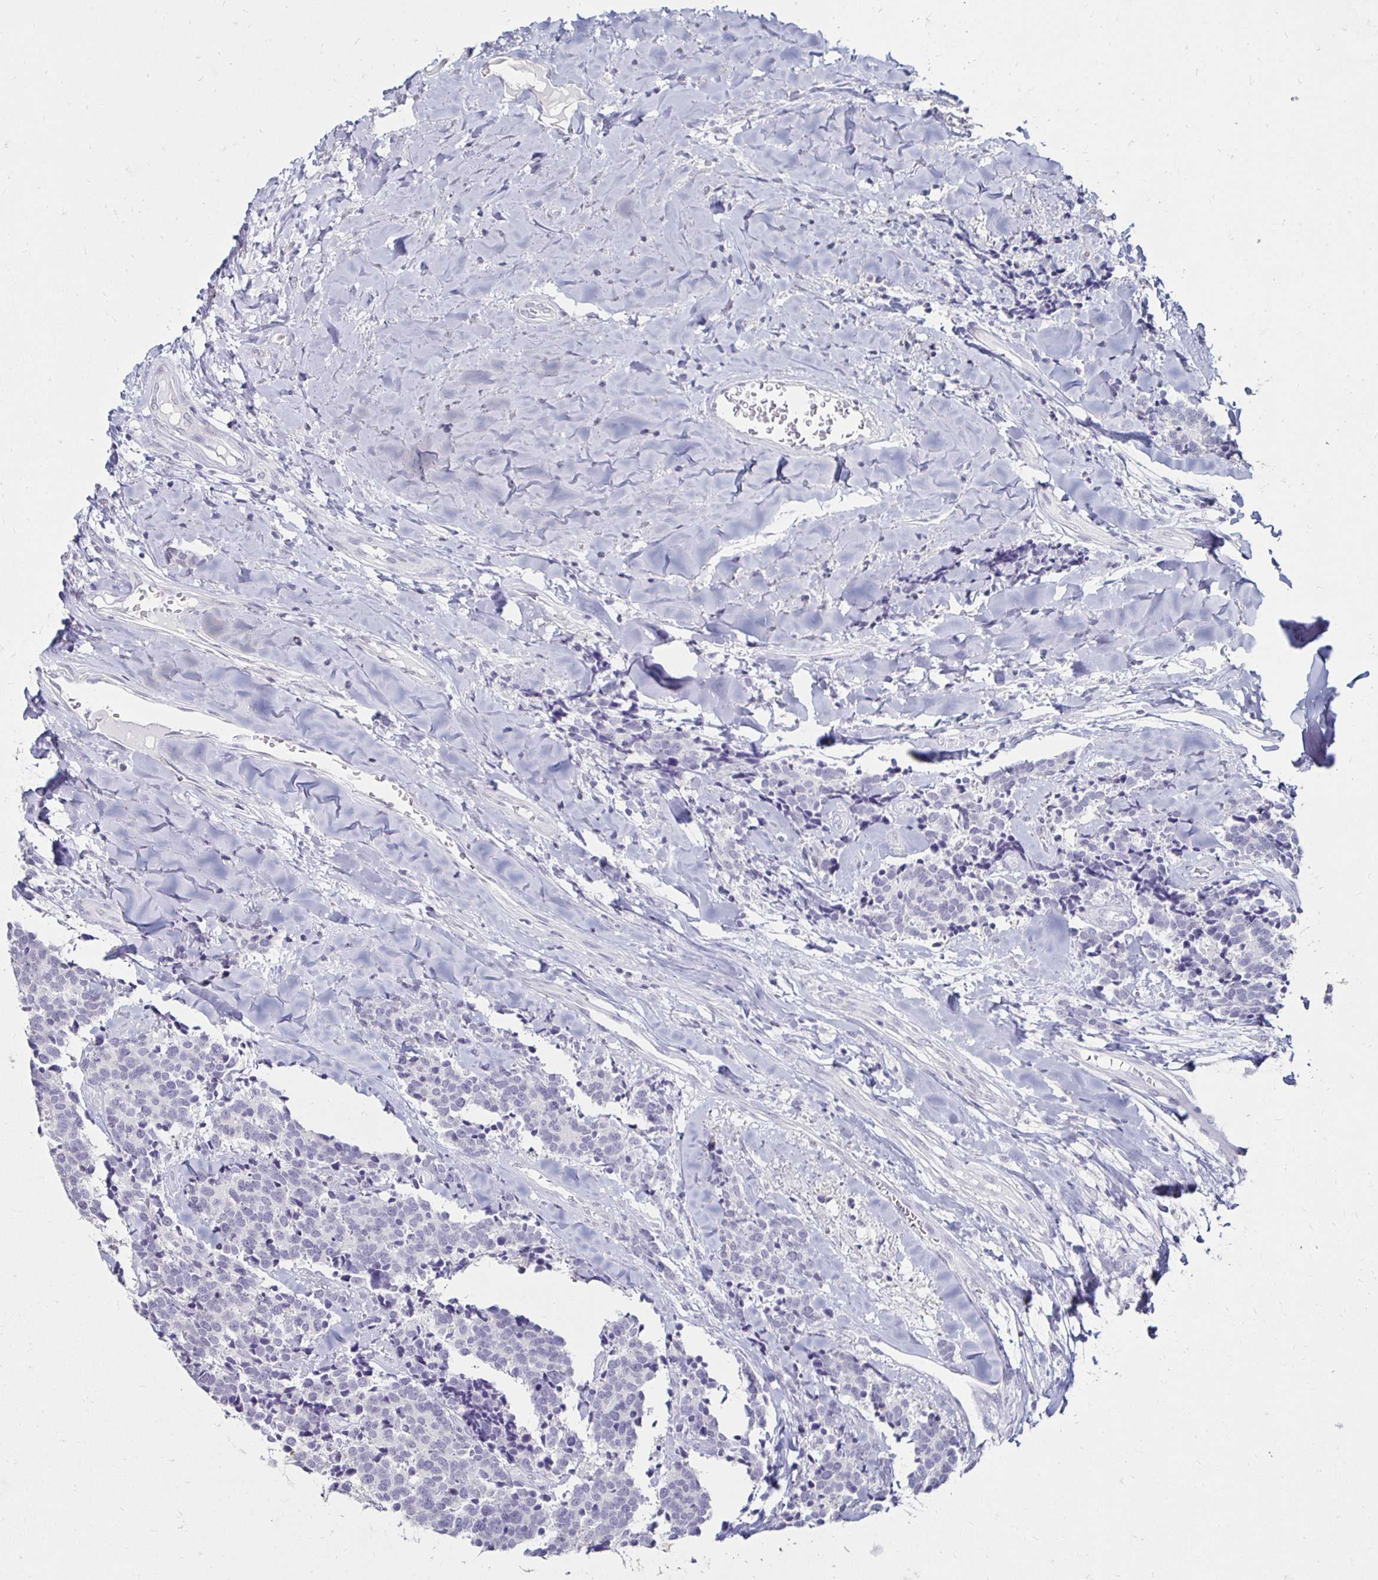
{"staining": {"intensity": "negative", "quantity": "none", "location": "none"}, "tissue": "carcinoid", "cell_type": "Tumor cells", "image_type": "cancer", "snomed": [{"axis": "morphology", "description": "Carcinoid, malignant, NOS"}, {"axis": "topography", "description": "Skin"}], "caption": "Immunohistochemical staining of malignant carcinoid reveals no significant staining in tumor cells.", "gene": "TOMM34", "patient": {"sex": "female", "age": 79}}